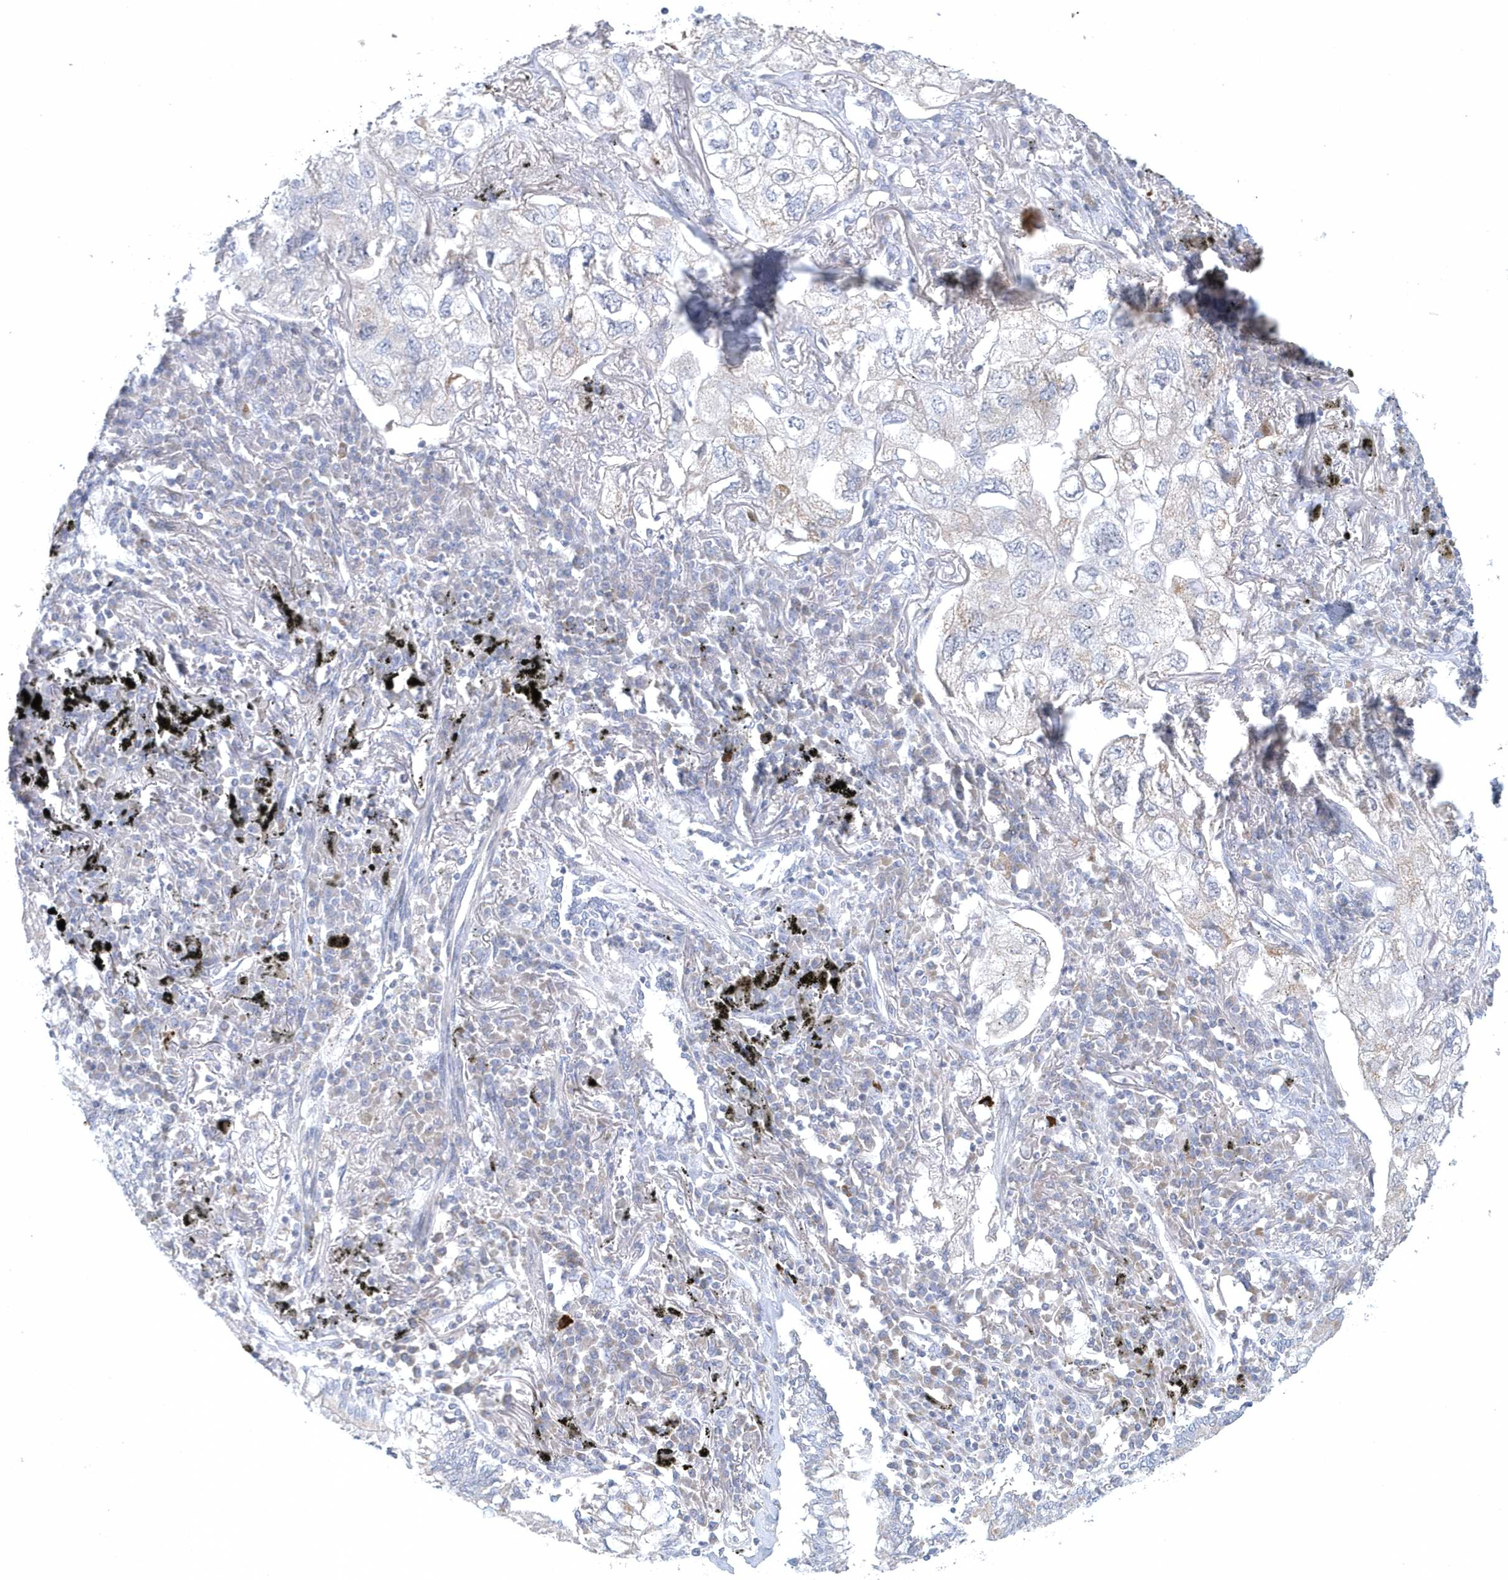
{"staining": {"intensity": "negative", "quantity": "none", "location": "none"}, "tissue": "lung cancer", "cell_type": "Tumor cells", "image_type": "cancer", "snomed": [{"axis": "morphology", "description": "Adenocarcinoma, NOS"}, {"axis": "topography", "description": "Lung"}], "caption": "Photomicrograph shows no significant protein positivity in tumor cells of adenocarcinoma (lung). Nuclei are stained in blue.", "gene": "NIPAL1", "patient": {"sex": "male", "age": 65}}